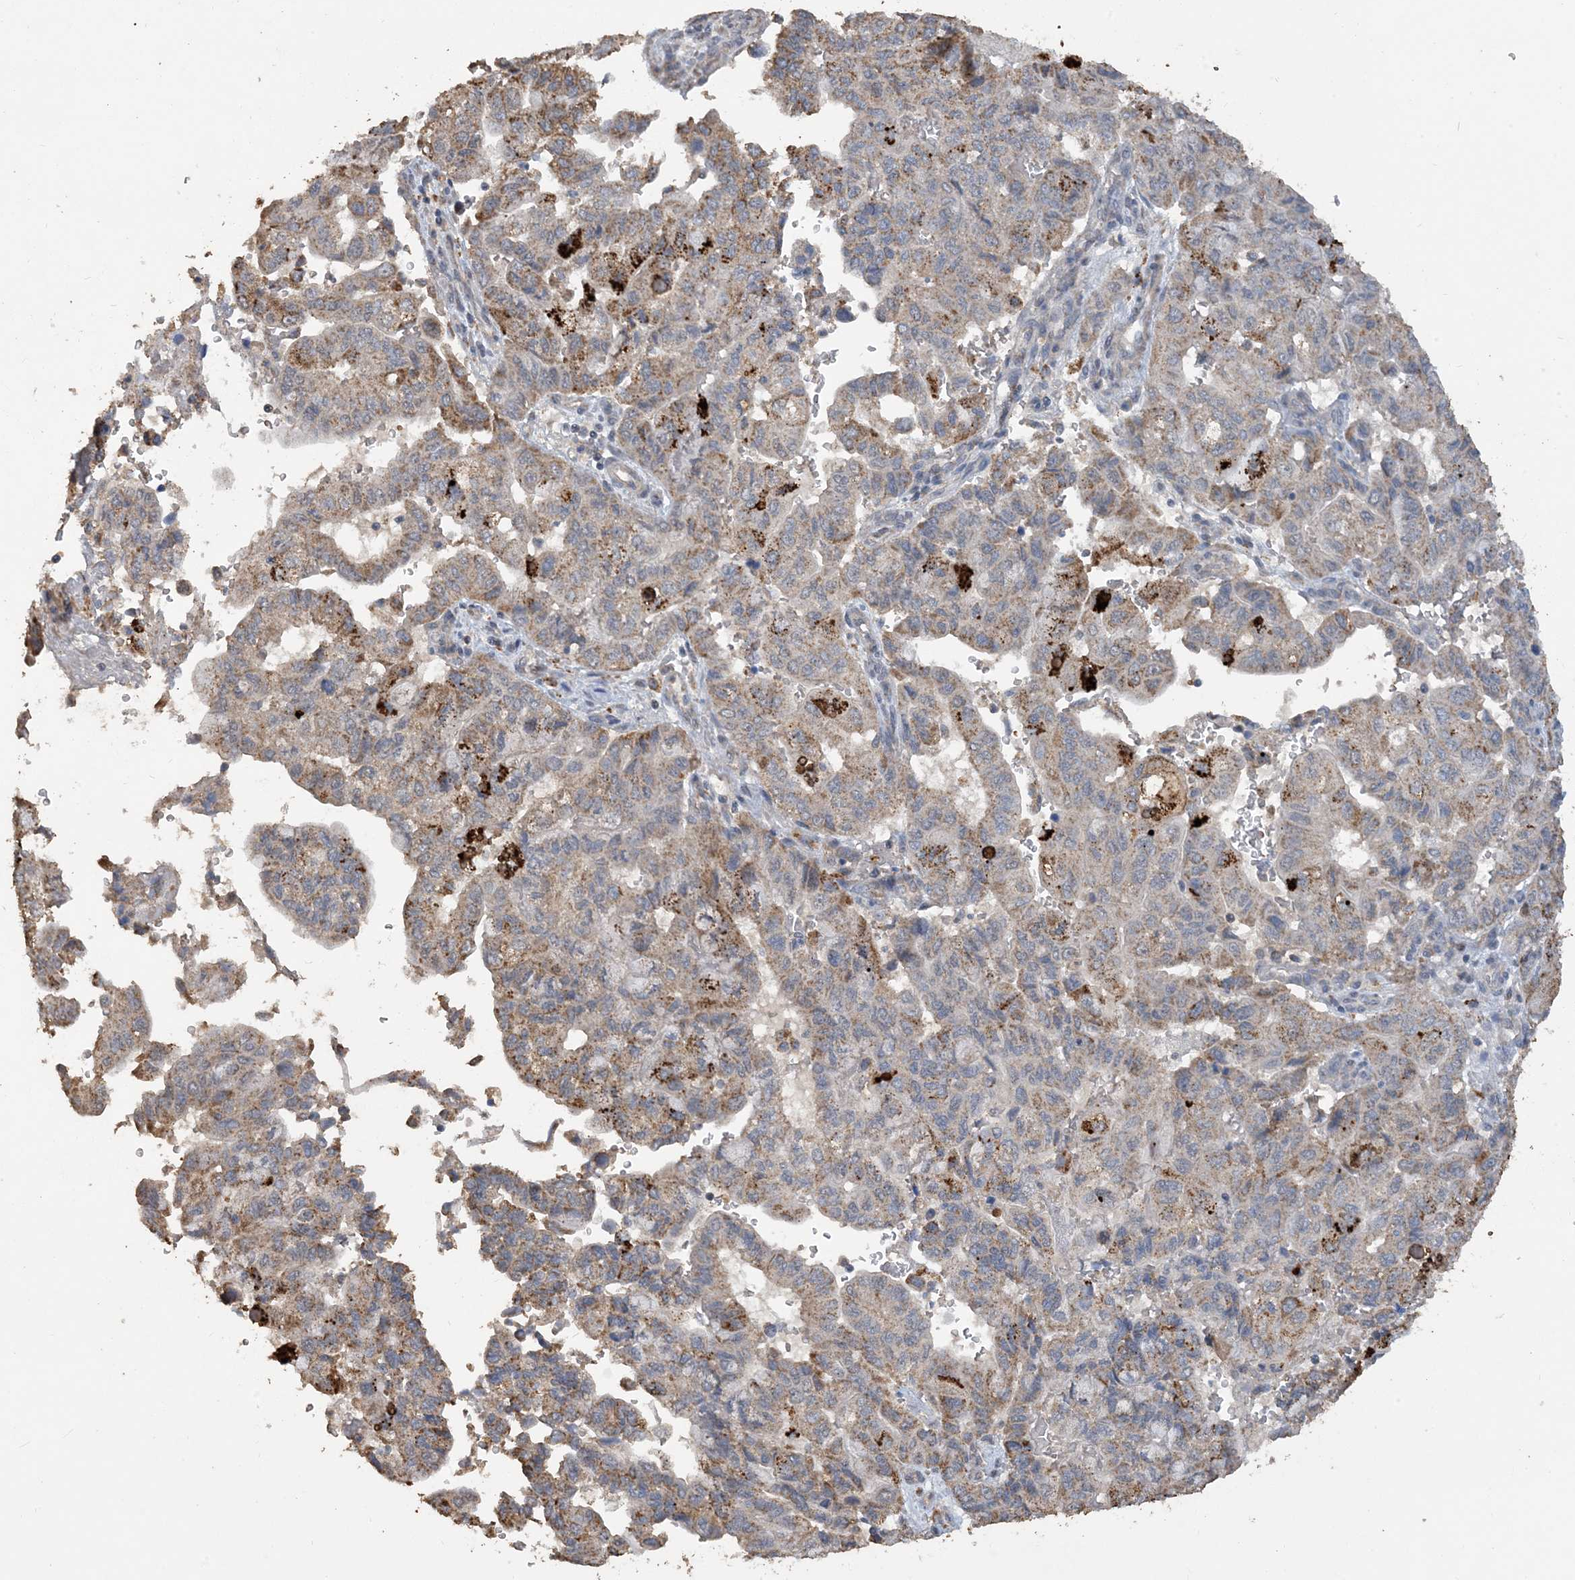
{"staining": {"intensity": "moderate", "quantity": ">75%", "location": "cytoplasmic/membranous"}, "tissue": "pancreatic cancer", "cell_type": "Tumor cells", "image_type": "cancer", "snomed": [{"axis": "morphology", "description": "Adenocarcinoma, NOS"}, {"axis": "topography", "description": "Pancreas"}], "caption": "Immunohistochemistry histopathology image of neoplastic tissue: adenocarcinoma (pancreatic) stained using IHC shows medium levels of moderate protein expression localized specifically in the cytoplasmic/membranous of tumor cells, appearing as a cytoplasmic/membranous brown color.", "gene": "SFMBT2", "patient": {"sex": "male", "age": 51}}